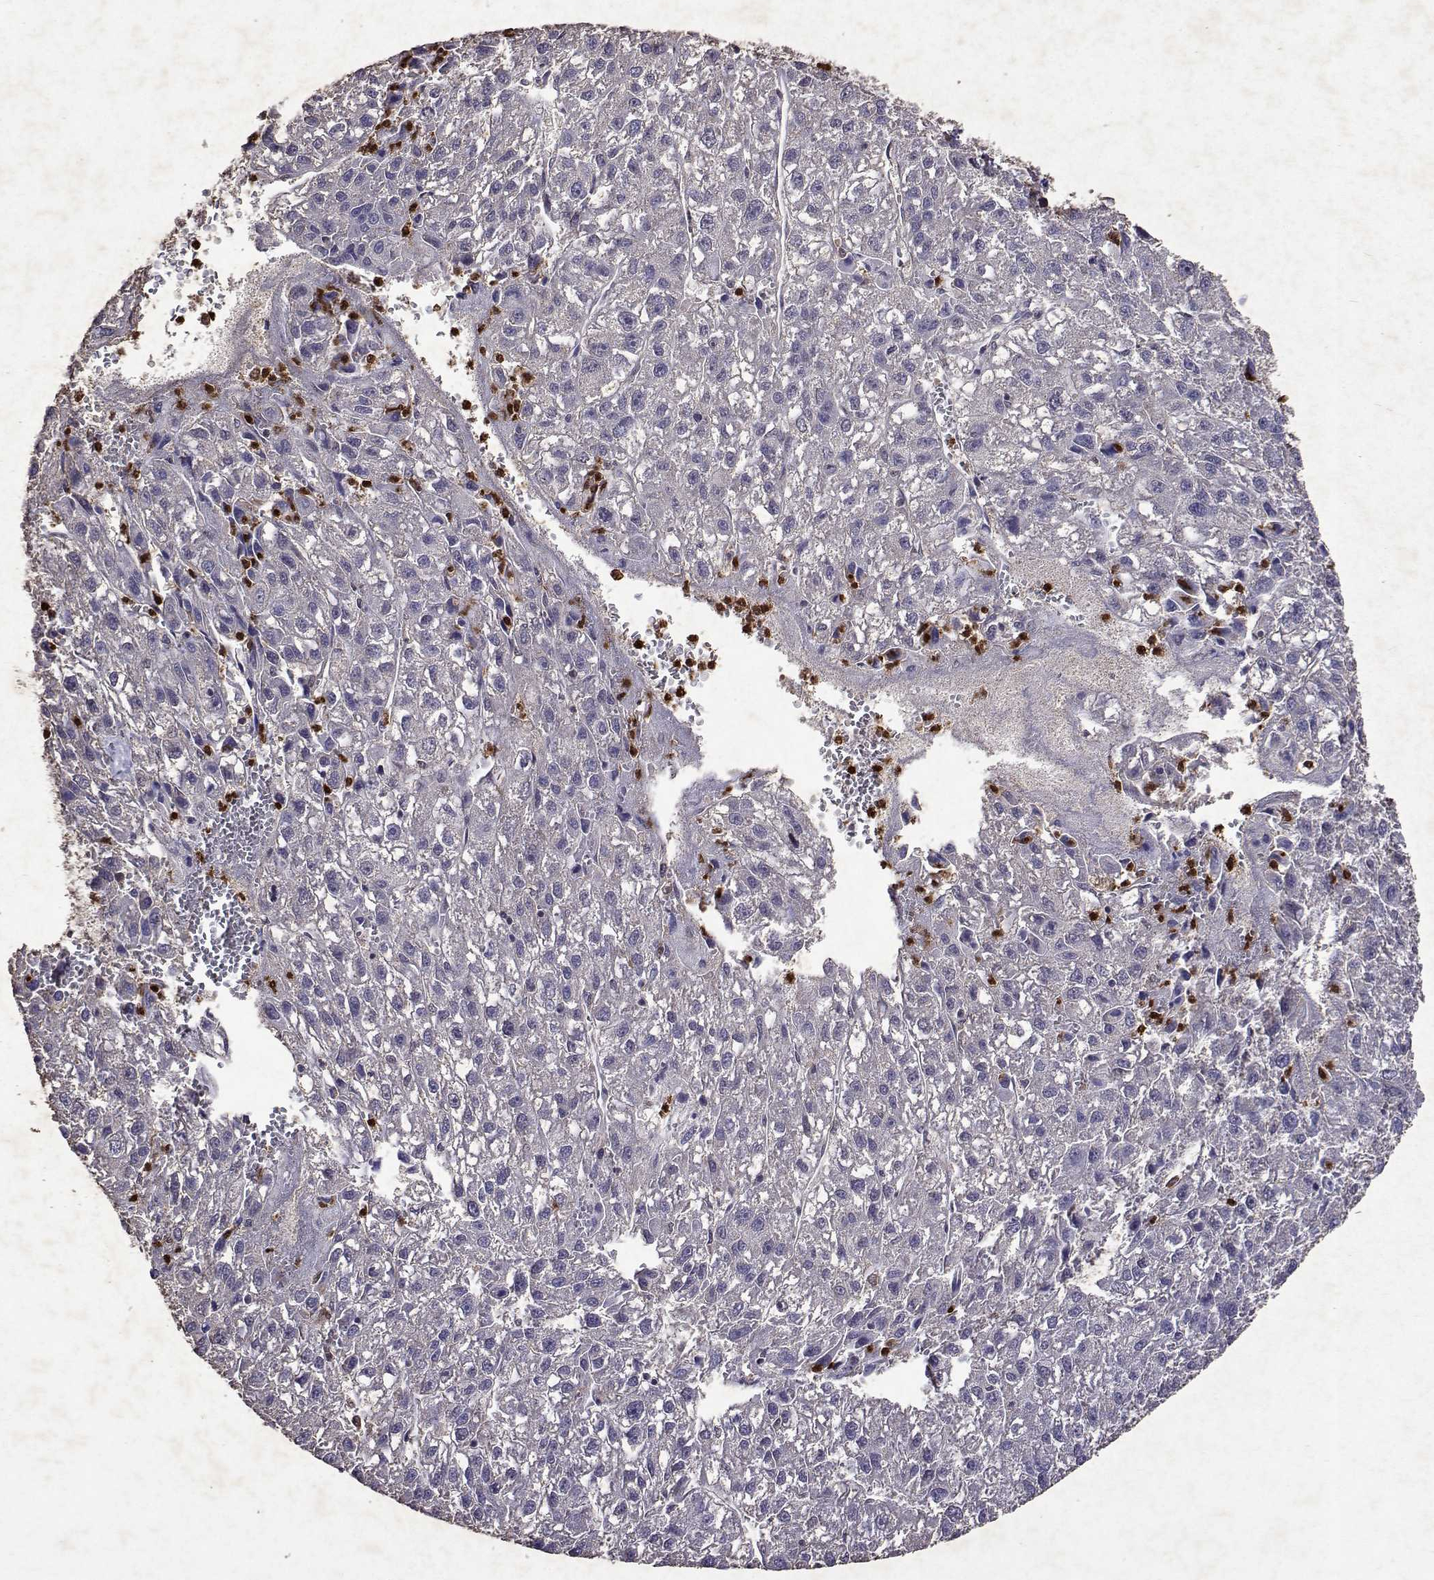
{"staining": {"intensity": "negative", "quantity": "none", "location": "none"}, "tissue": "liver cancer", "cell_type": "Tumor cells", "image_type": "cancer", "snomed": [{"axis": "morphology", "description": "Carcinoma, Hepatocellular, NOS"}, {"axis": "topography", "description": "Liver"}], "caption": "Human hepatocellular carcinoma (liver) stained for a protein using immunohistochemistry (IHC) exhibits no expression in tumor cells.", "gene": "APAF1", "patient": {"sex": "female", "age": 70}}